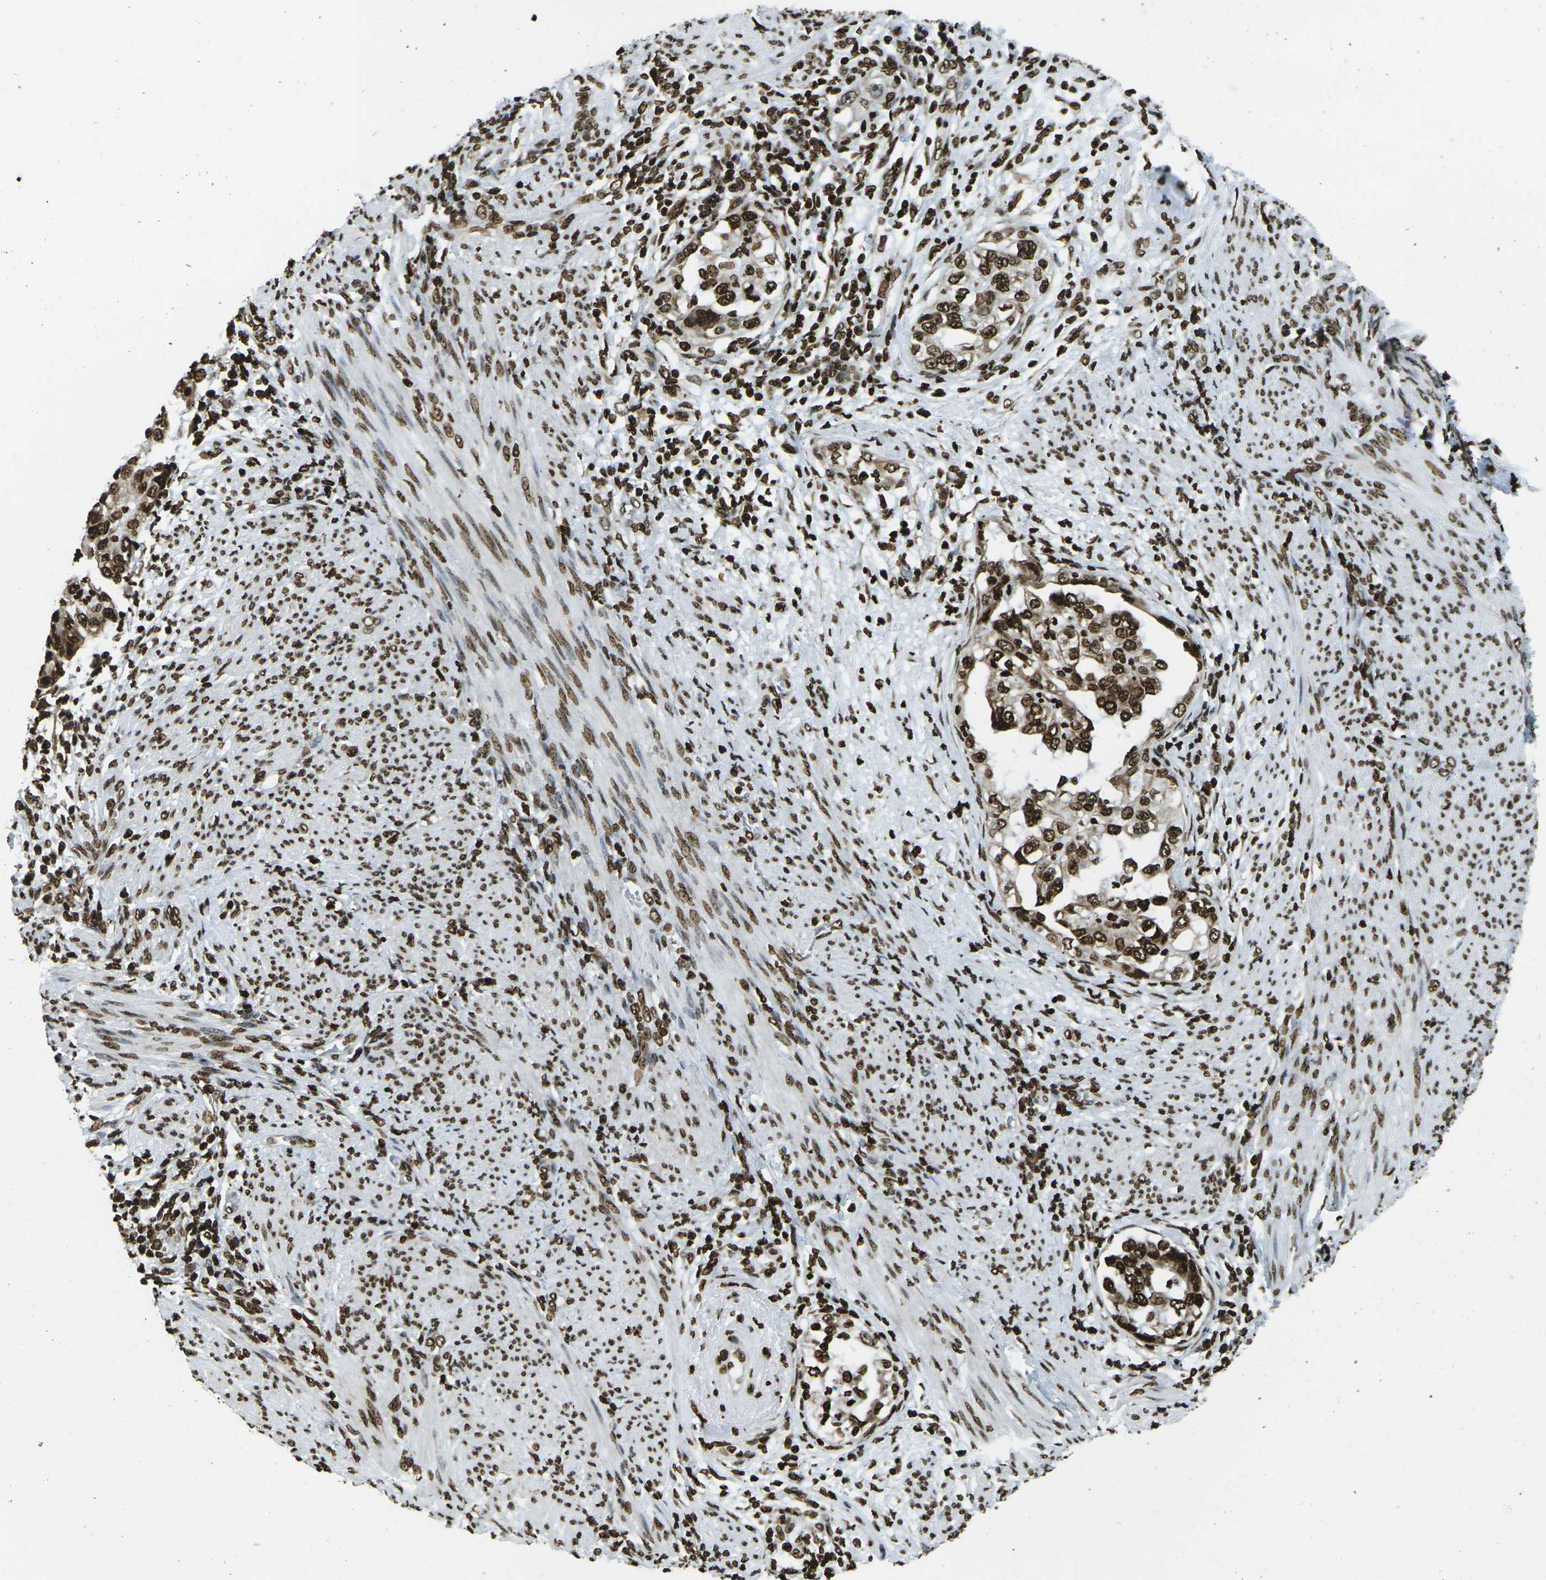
{"staining": {"intensity": "strong", "quantity": ">75%", "location": "nuclear"}, "tissue": "endometrial cancer", "cell_type": "Tumor cells", "image_type": "cancer", "snomed": [{"axis": "morphology", "description": "Adenocarcinoma, NOS"}, {"axis": "topography", "description": "Endometrium"}], "caption": "A micrograph of human endometrial cancer stained for a protein displays strong nuclear brown staining in tumor cells.", "gene": "H1-2", "patient": {"sex": "female", "age": 85}}